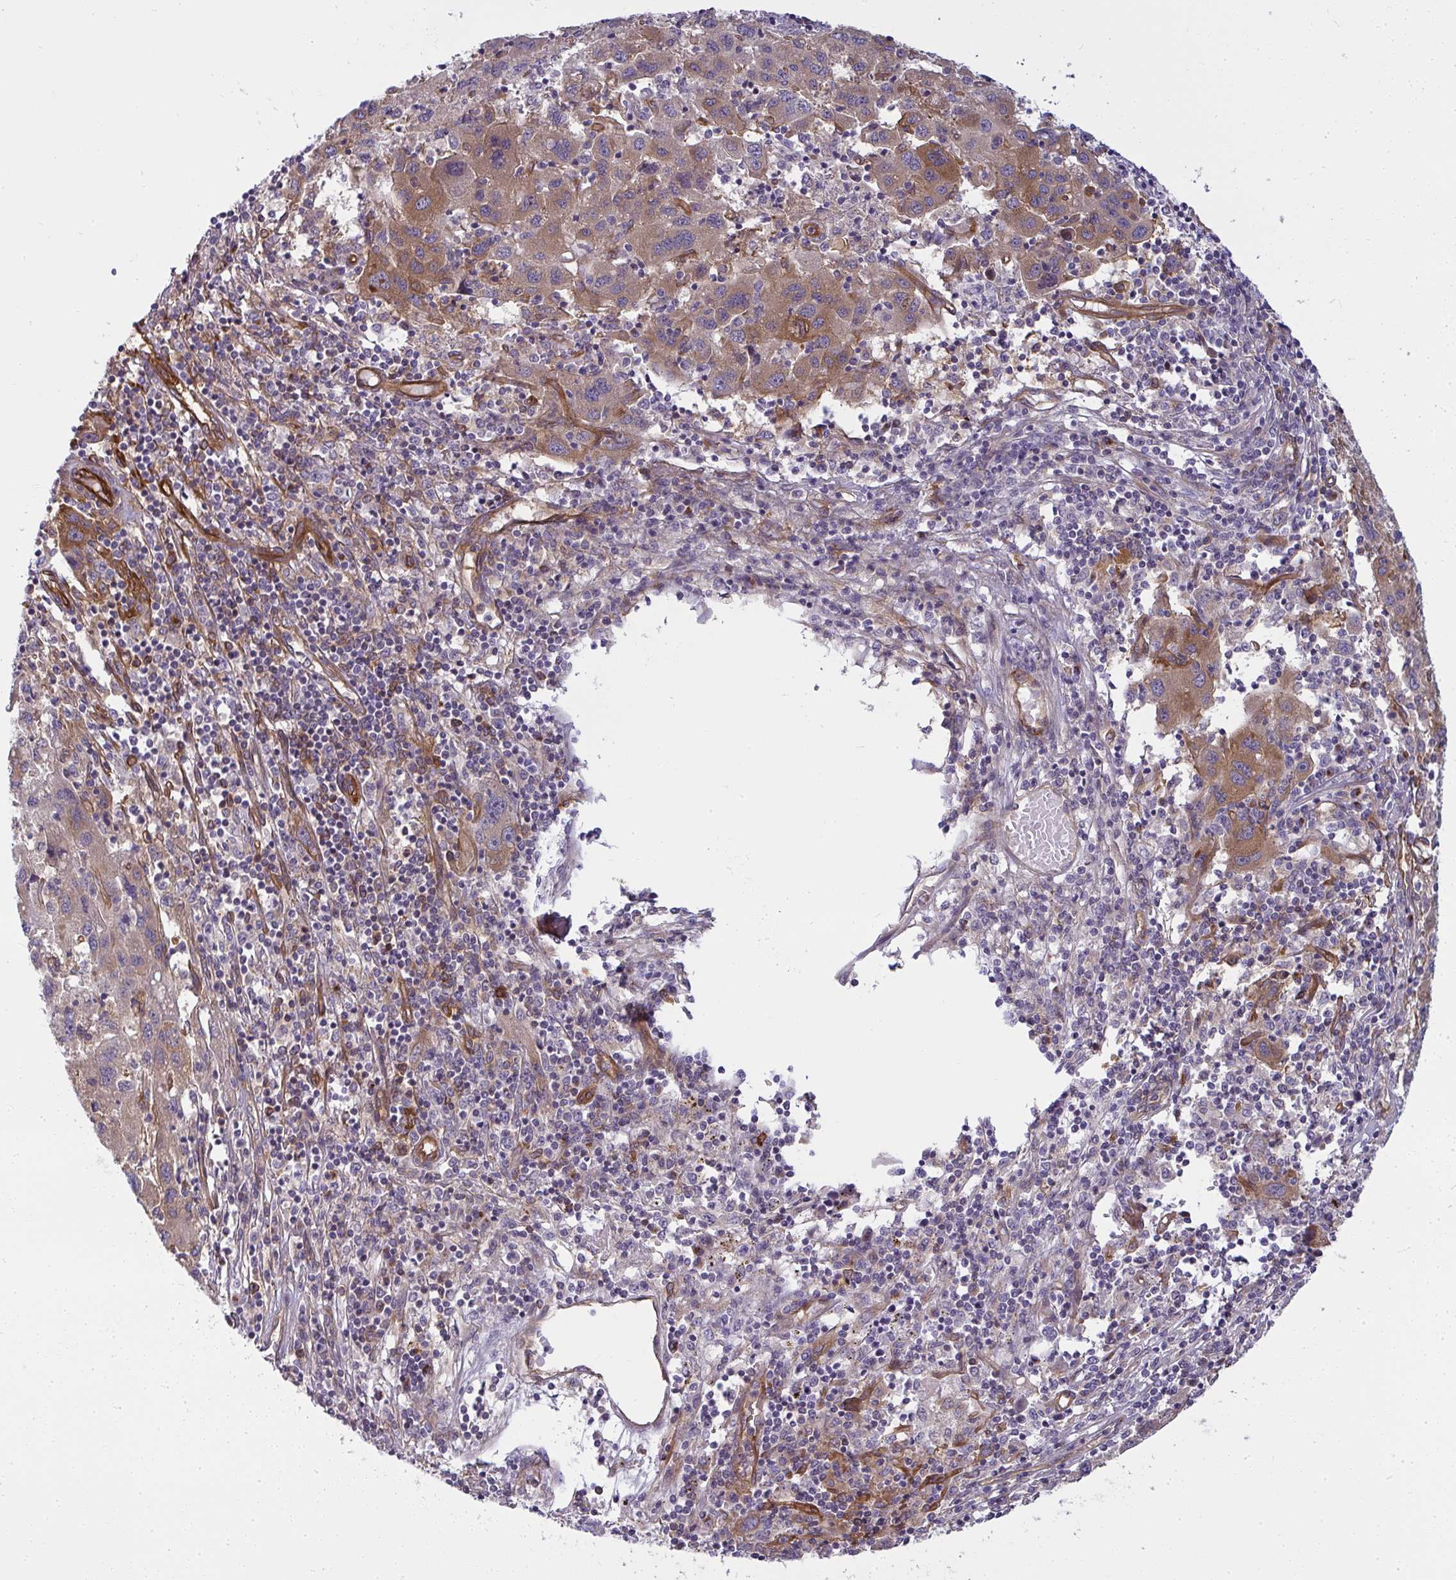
{"staining": {"intensity": "moderate", "quantity": "<25%", "location": "cytoplasmic/membranous"}, "tissue": "liver cancer", "cell_type": "Tumor cells", "image_type": "cancer", "snomed": [{"axis": "morphology", "description": "Carcinoma, Hepatocellular, NOS"}, {"axis": "topography", "description": "Liver"}], "caption": "Approximately <25% of tumor cells in human liver cancer display moderate cytoplasmic/membranous protein expression as visualized by brown immunohistochemical staining.", "gene": "IFIT3", "patient": {"sex": "female", "age": 77}}